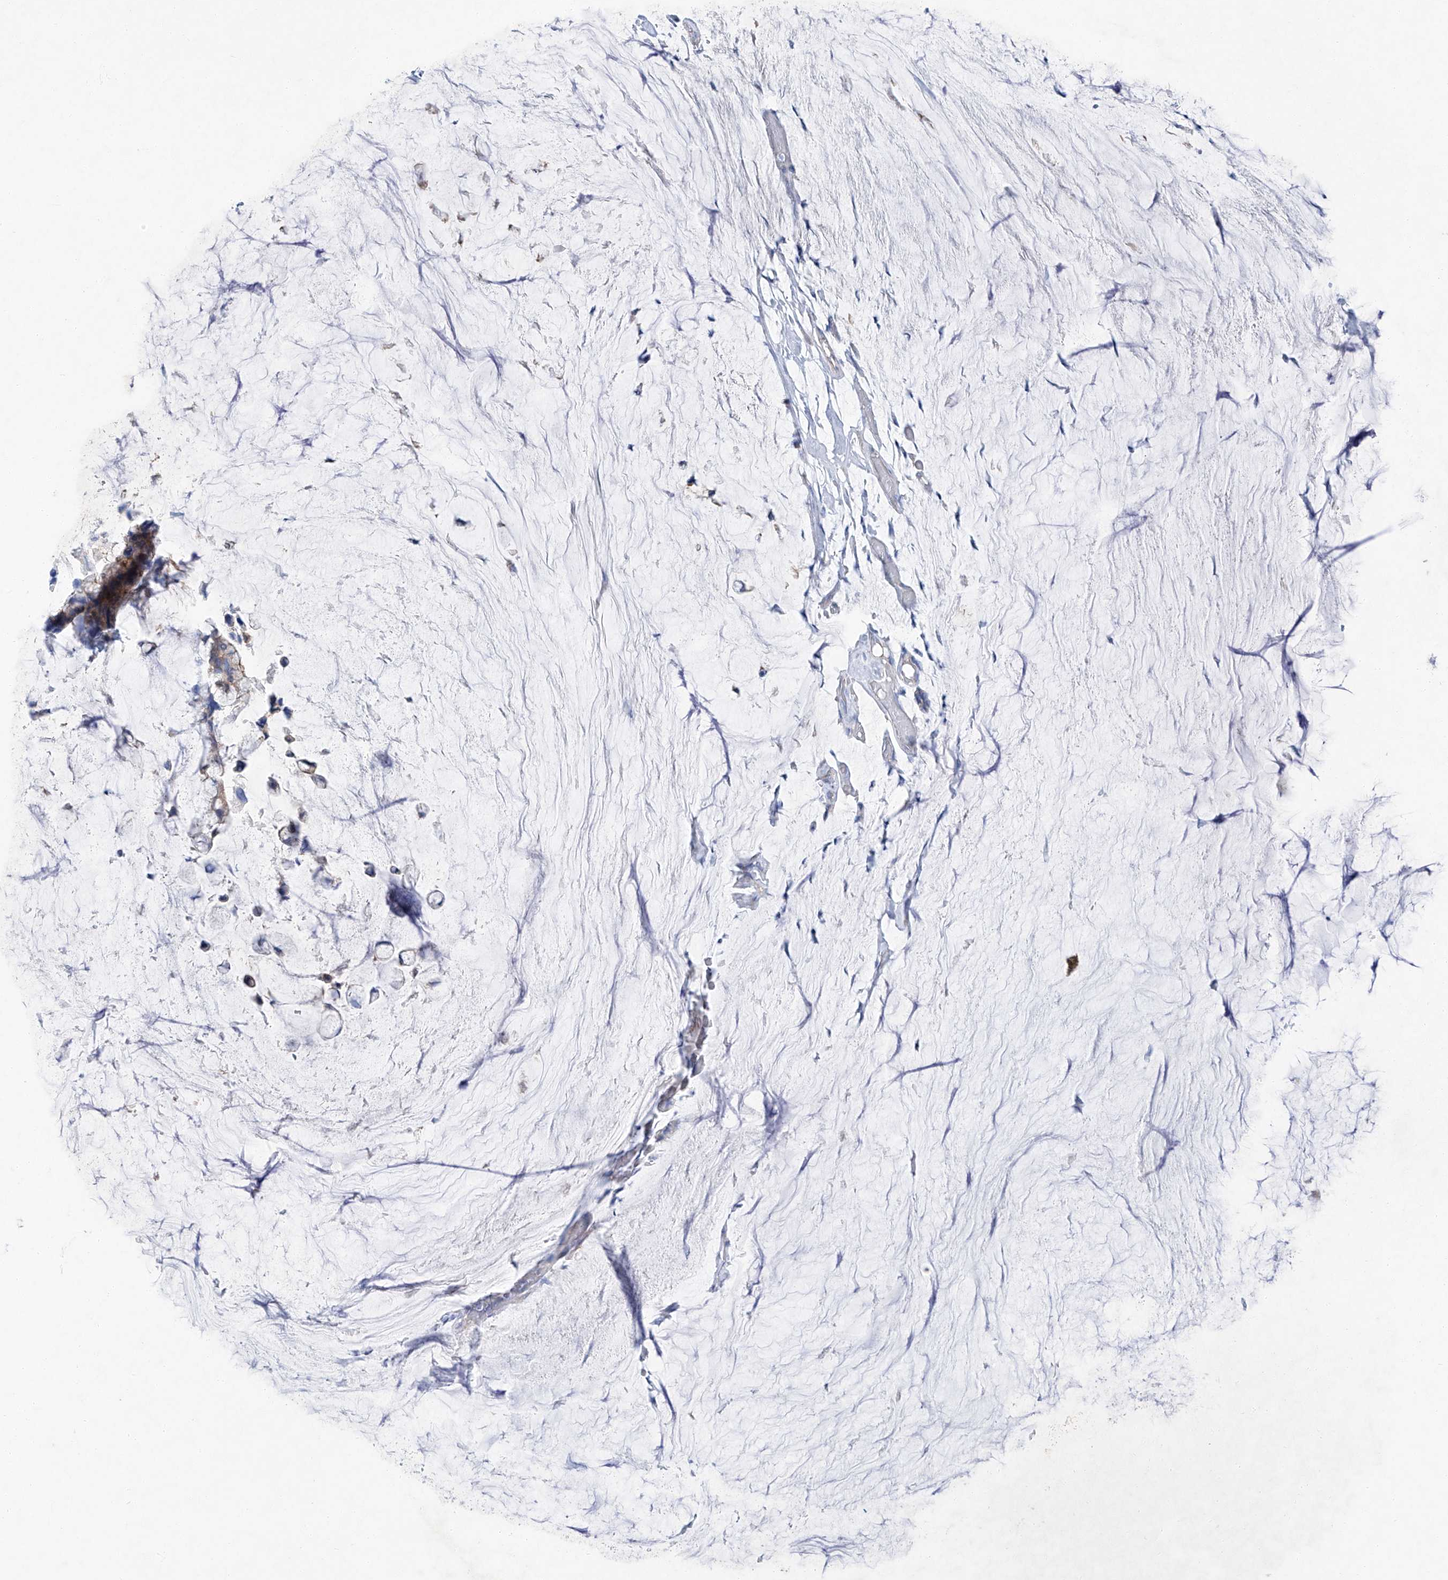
{"staining": {"intensity": "weak", "quantity": "25%-75%", "location": "cytoplasmic/membranous"}, "tissue": "pancreatic cancer", "cell_type": "Tumor cells", "image_type": "cancer", "snomed": [{"axis": "morphology", "description": "Adenocarcinoma, NOS"}, {"axis": "topography", "description": "Pancreas"}], "caption": "Adenocarcinoma (pancreatic) was stained to show a protein in brown. There is low levels of weak cytoplasmic/membranous expression in approximately 25%-75% of tumor cells.", "gene": "MAGI1", "patient": {"sex": "male", "age": 41}}